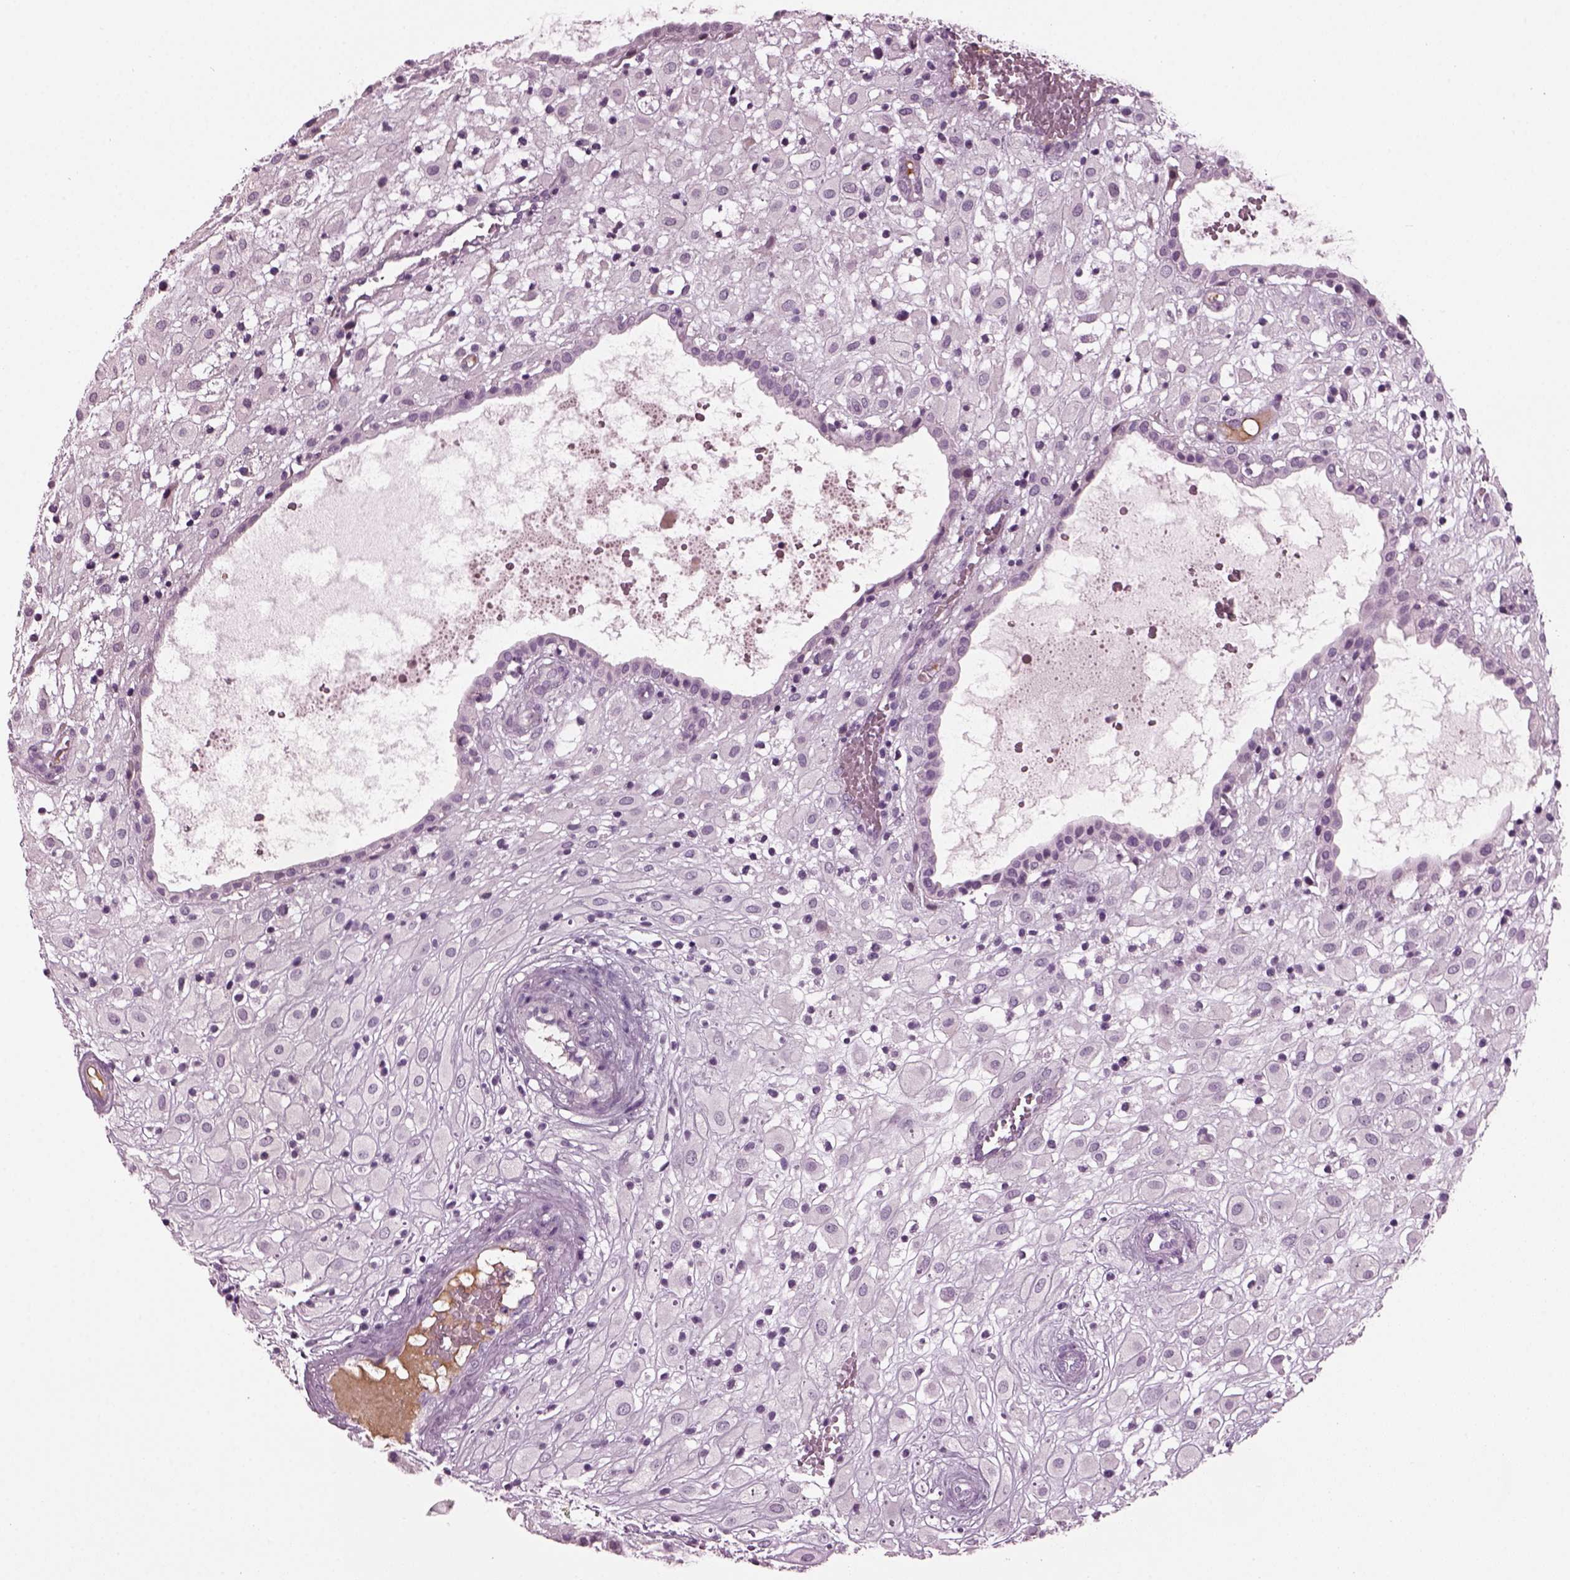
{"staining": {"intensity": "negative", "quantity": "none", "location": "none"}, "tissue": "placenta", "cell_type": "Decidual cells", "image_type": "normal", "snomed": [{"axis": "morphology", "description": "Normal tissue, NOS"}, {"axis": "topography", "description": "Placenta"}], "caption": "This is an immunohistochemistry (IHC) micrograph of unremarkable placenta. There is no positivity in decidual cells.", "gene": "DPYSL5", "patient": {"sex": "female", "age": 24}}